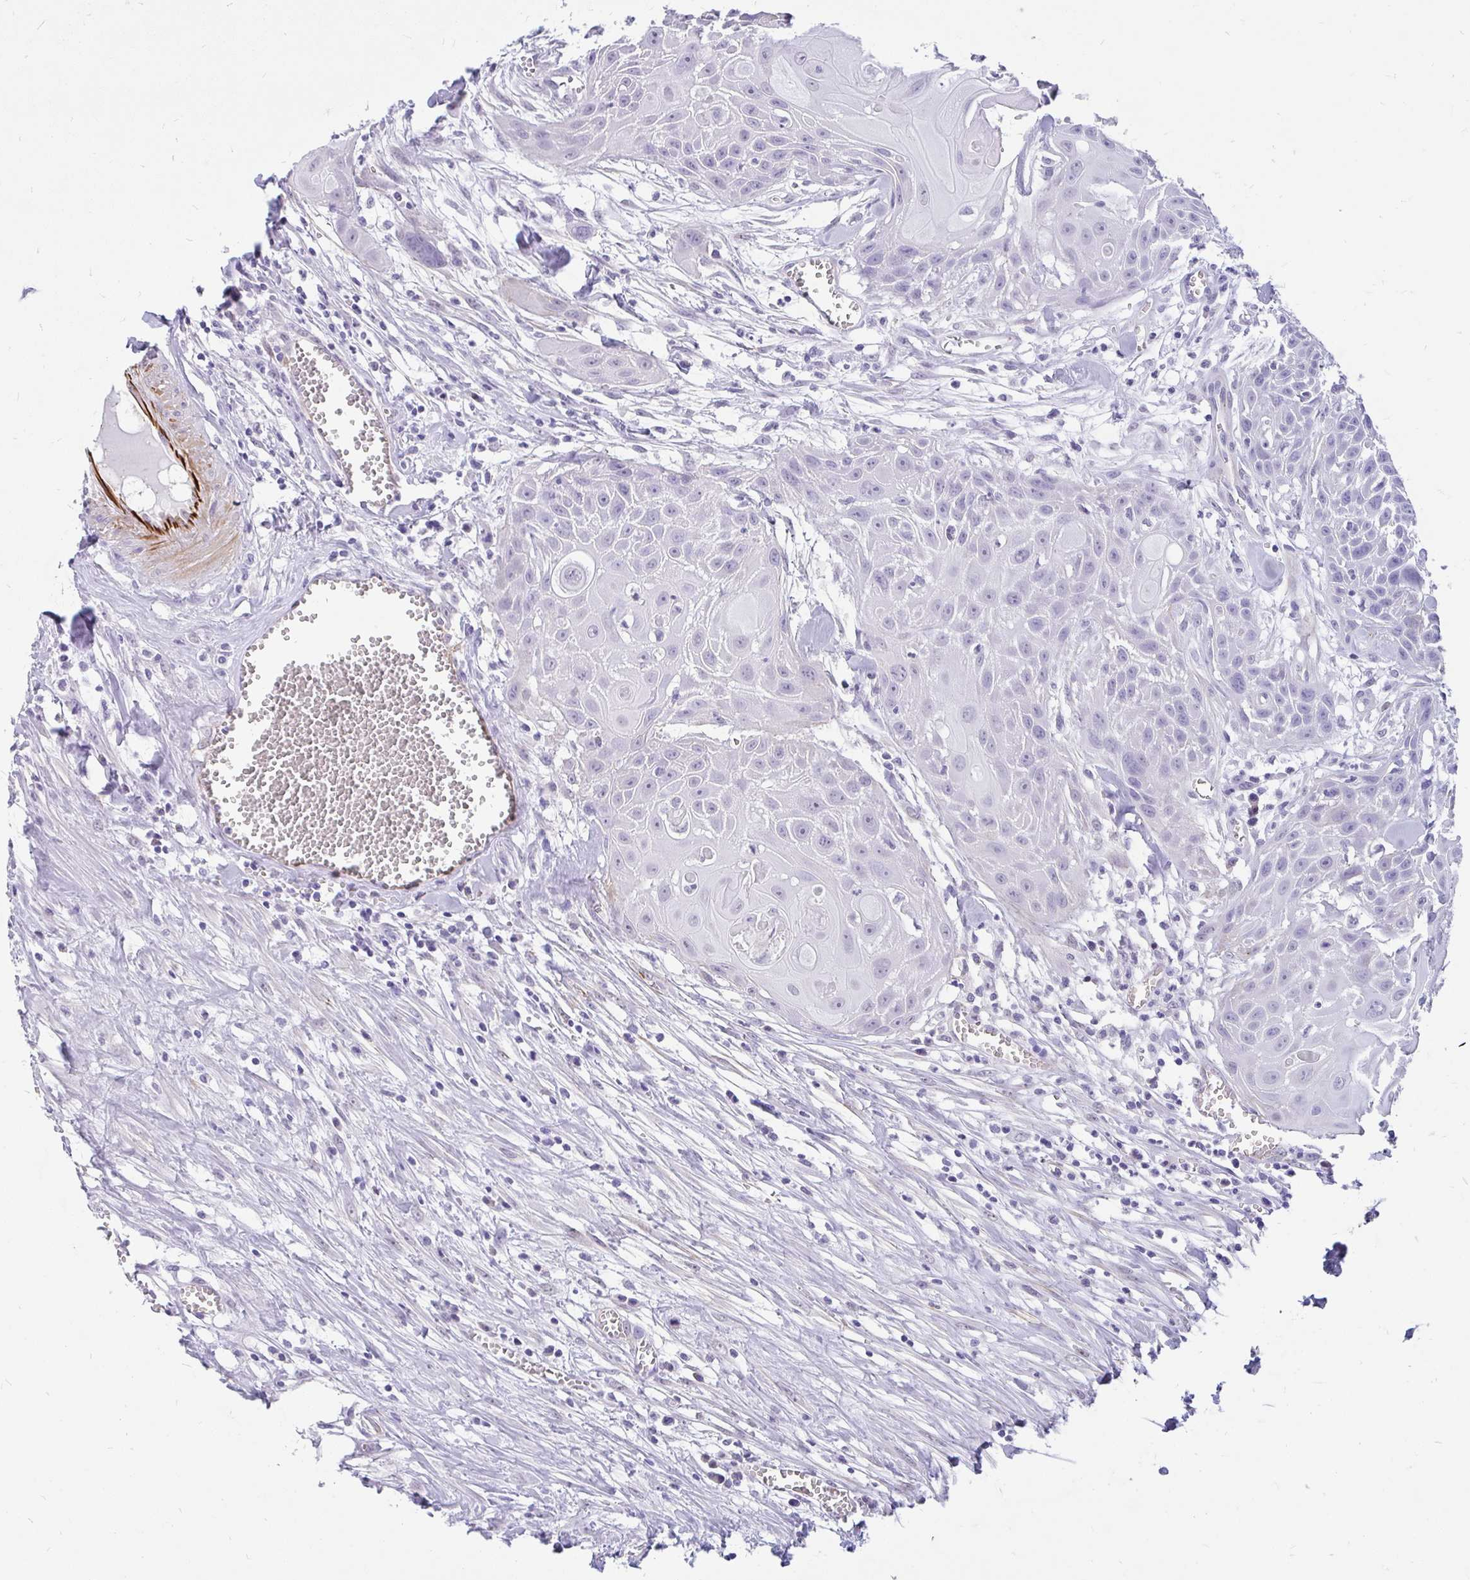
{"staining": {"intensity": "negative", "quantity": "none", "location": "none"}, "tissue": "head and neck cancer", "cell_type": "Tumor cells", "image_type": "cancer", "snomed": [{"axis": "morphology", "description": "Squamous cell carcinoma, NOS"}, {"axis": "topography", "description": "Lymph node"}, {"axis": "topography", "description": "Salivary gland"}, {"axis": "topography", "description": "Head-Neck"}], "caption": "Head and neck squamous cell carcinoma was stained to show a protein in brown. There is no significant expression in tumor cells. The staining is performed using DAB (3,3'-diaminobenzidine) brown chromogen with nuclei counter-stained in using hematoxylin.", "gene": "EML5", "patient": {"sex": "female", "age": 74}}